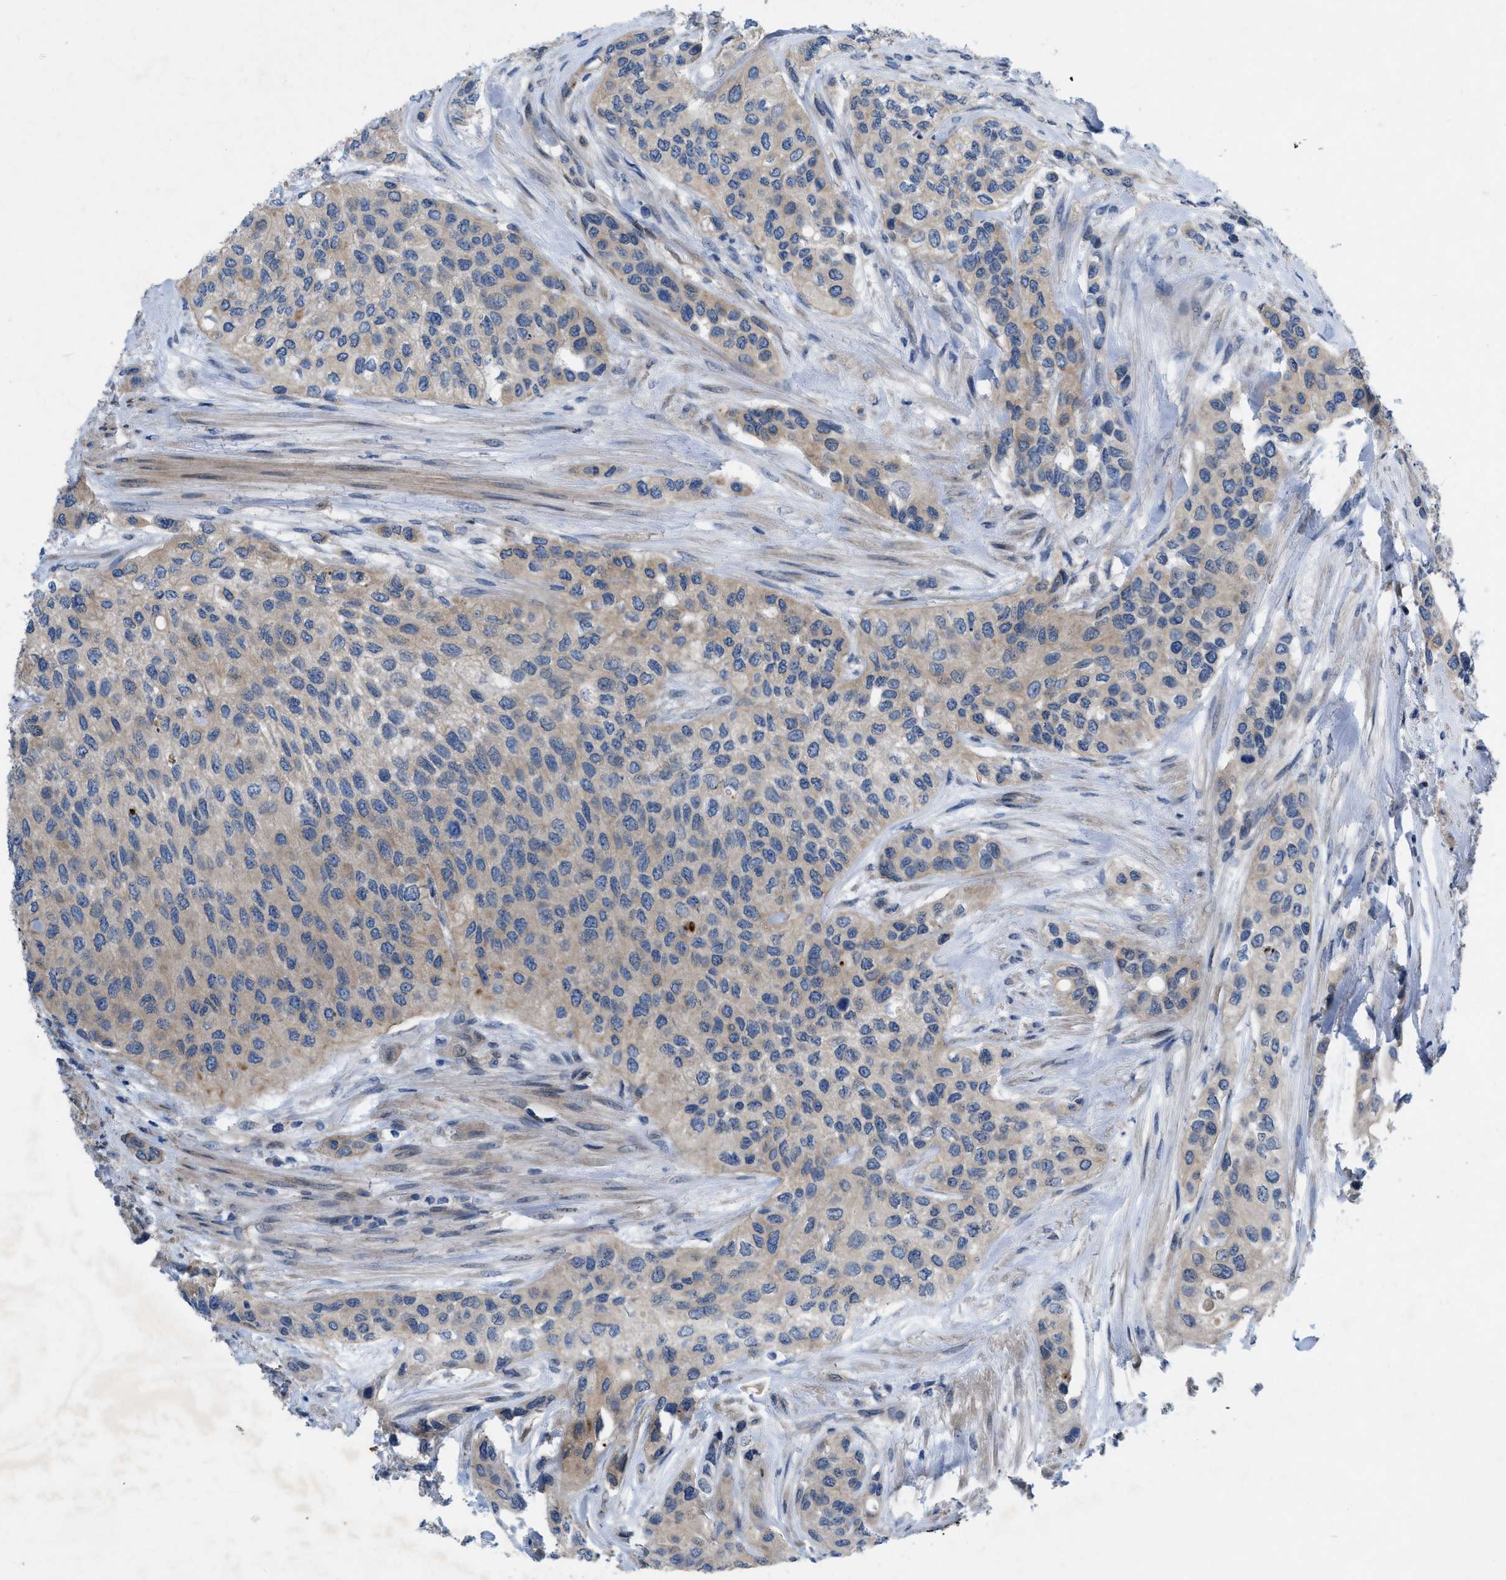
{"staining": {"intensity": "weak", "quantity": ">75%", "location": "cytoplasmic/membranous"}, "tissue": "urothelial cancer", "cell_type": "Tumor cells", "image_type": "cancer", "snomed": [{"axis": "morphology", "description": "Urothelial carcinoma, High grade"}, {"axis": "topography", "description": "Urinary bladder"}], "caption": "Protein expression analysis of urothelial cancer exhibits weak cytoplasmic/membranous staining in about >75% of tumor cells.", "gene": "NDEL1", "patient": {"sex": "female", "age": 56}}